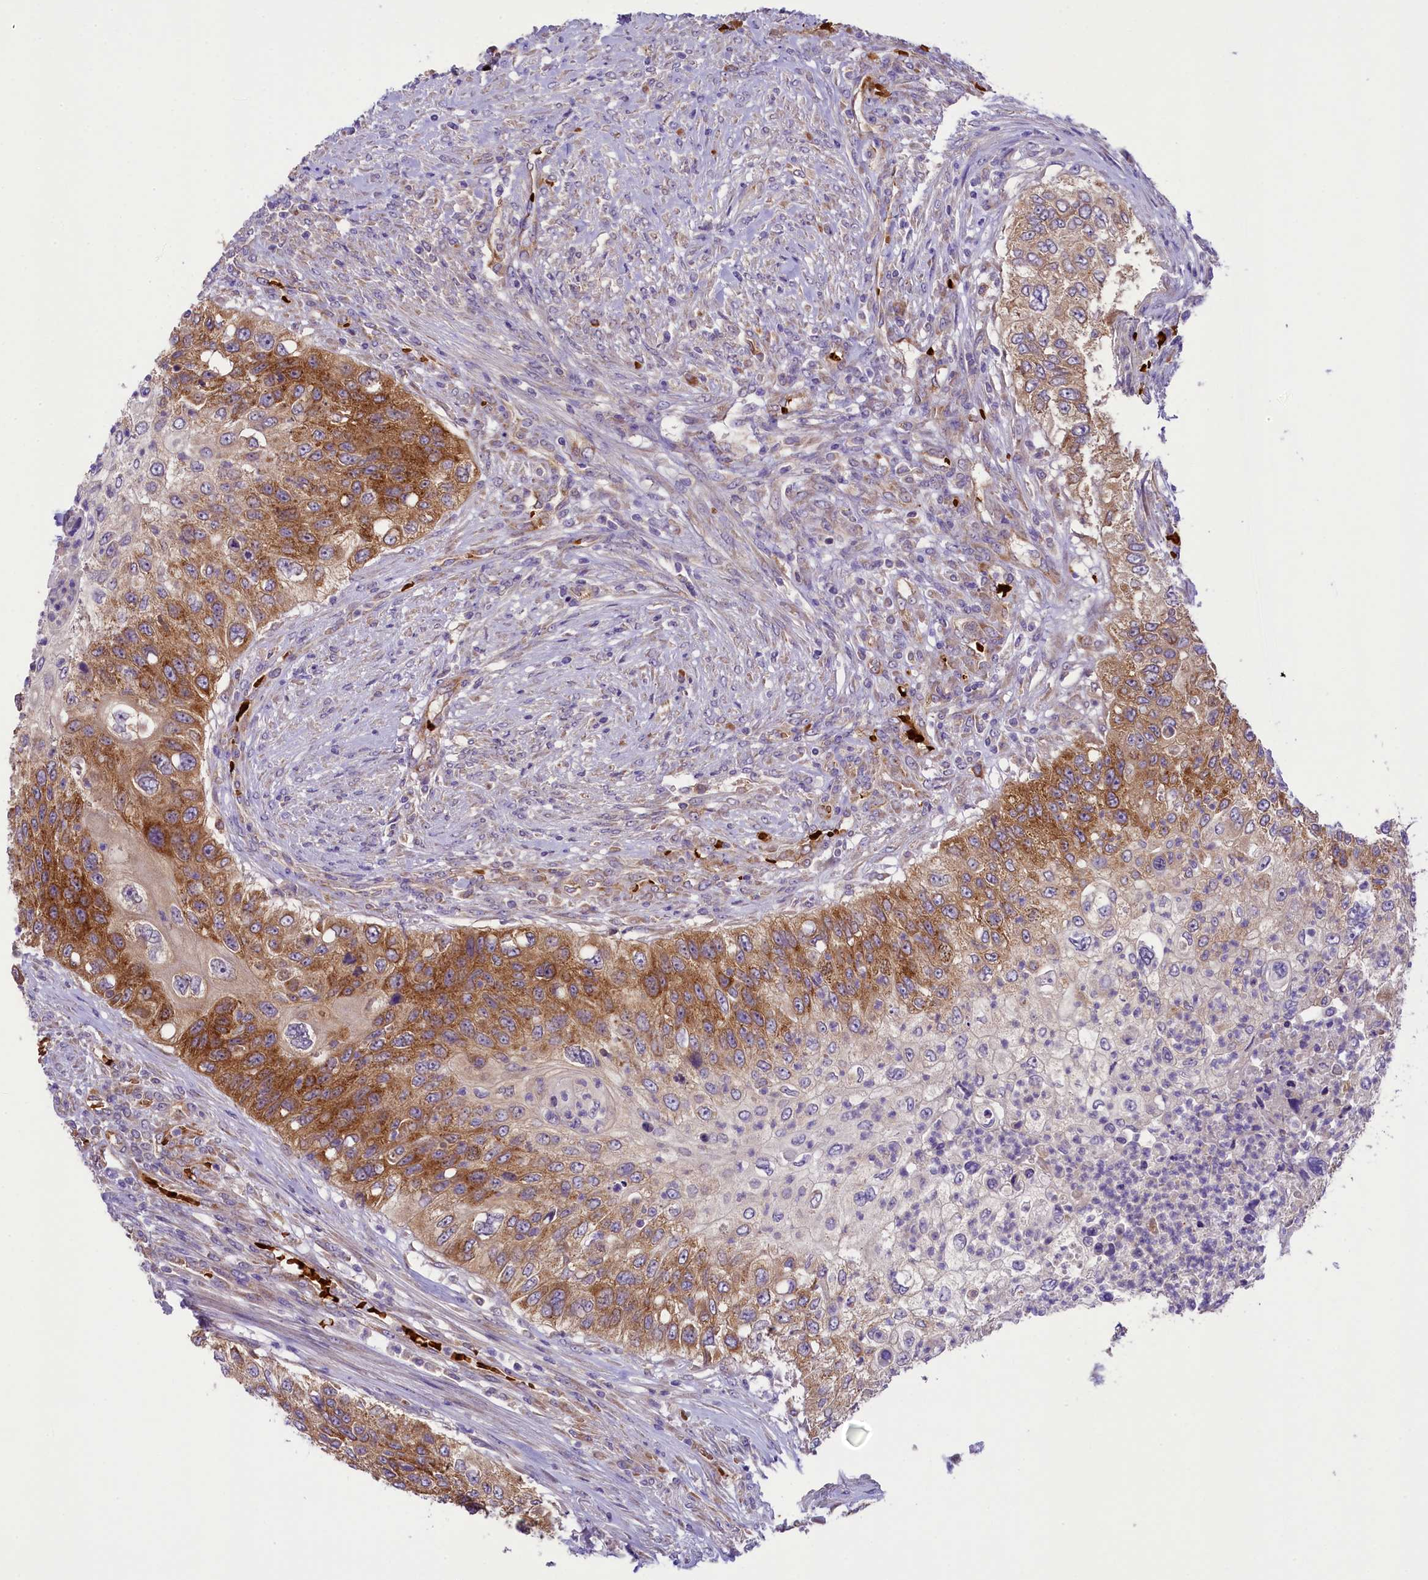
{"staining": {"intensity": "moderate", "quantity": "25%-75%", "location": "cytoplasmic/membranous"}, "tissue": "urothelial cancer", "cell_type": "Tumor cells", "image_type": "cancer", "snomed": [{"axis": "morphology", "description": "Urothelial carcinoma, High grade"}, {"axis": "topography", "description": "Urinary bladder"}], "caption": "IHC (DAB (3,3'-diaminobenzidine)) staining of human urothelial cancer exhibits moderate cytoplasmic/membranous protein staining in about 25%-75% of tumor cells.", "gene": "LARP4", "patient": {"sex": "female", "age": 60}}